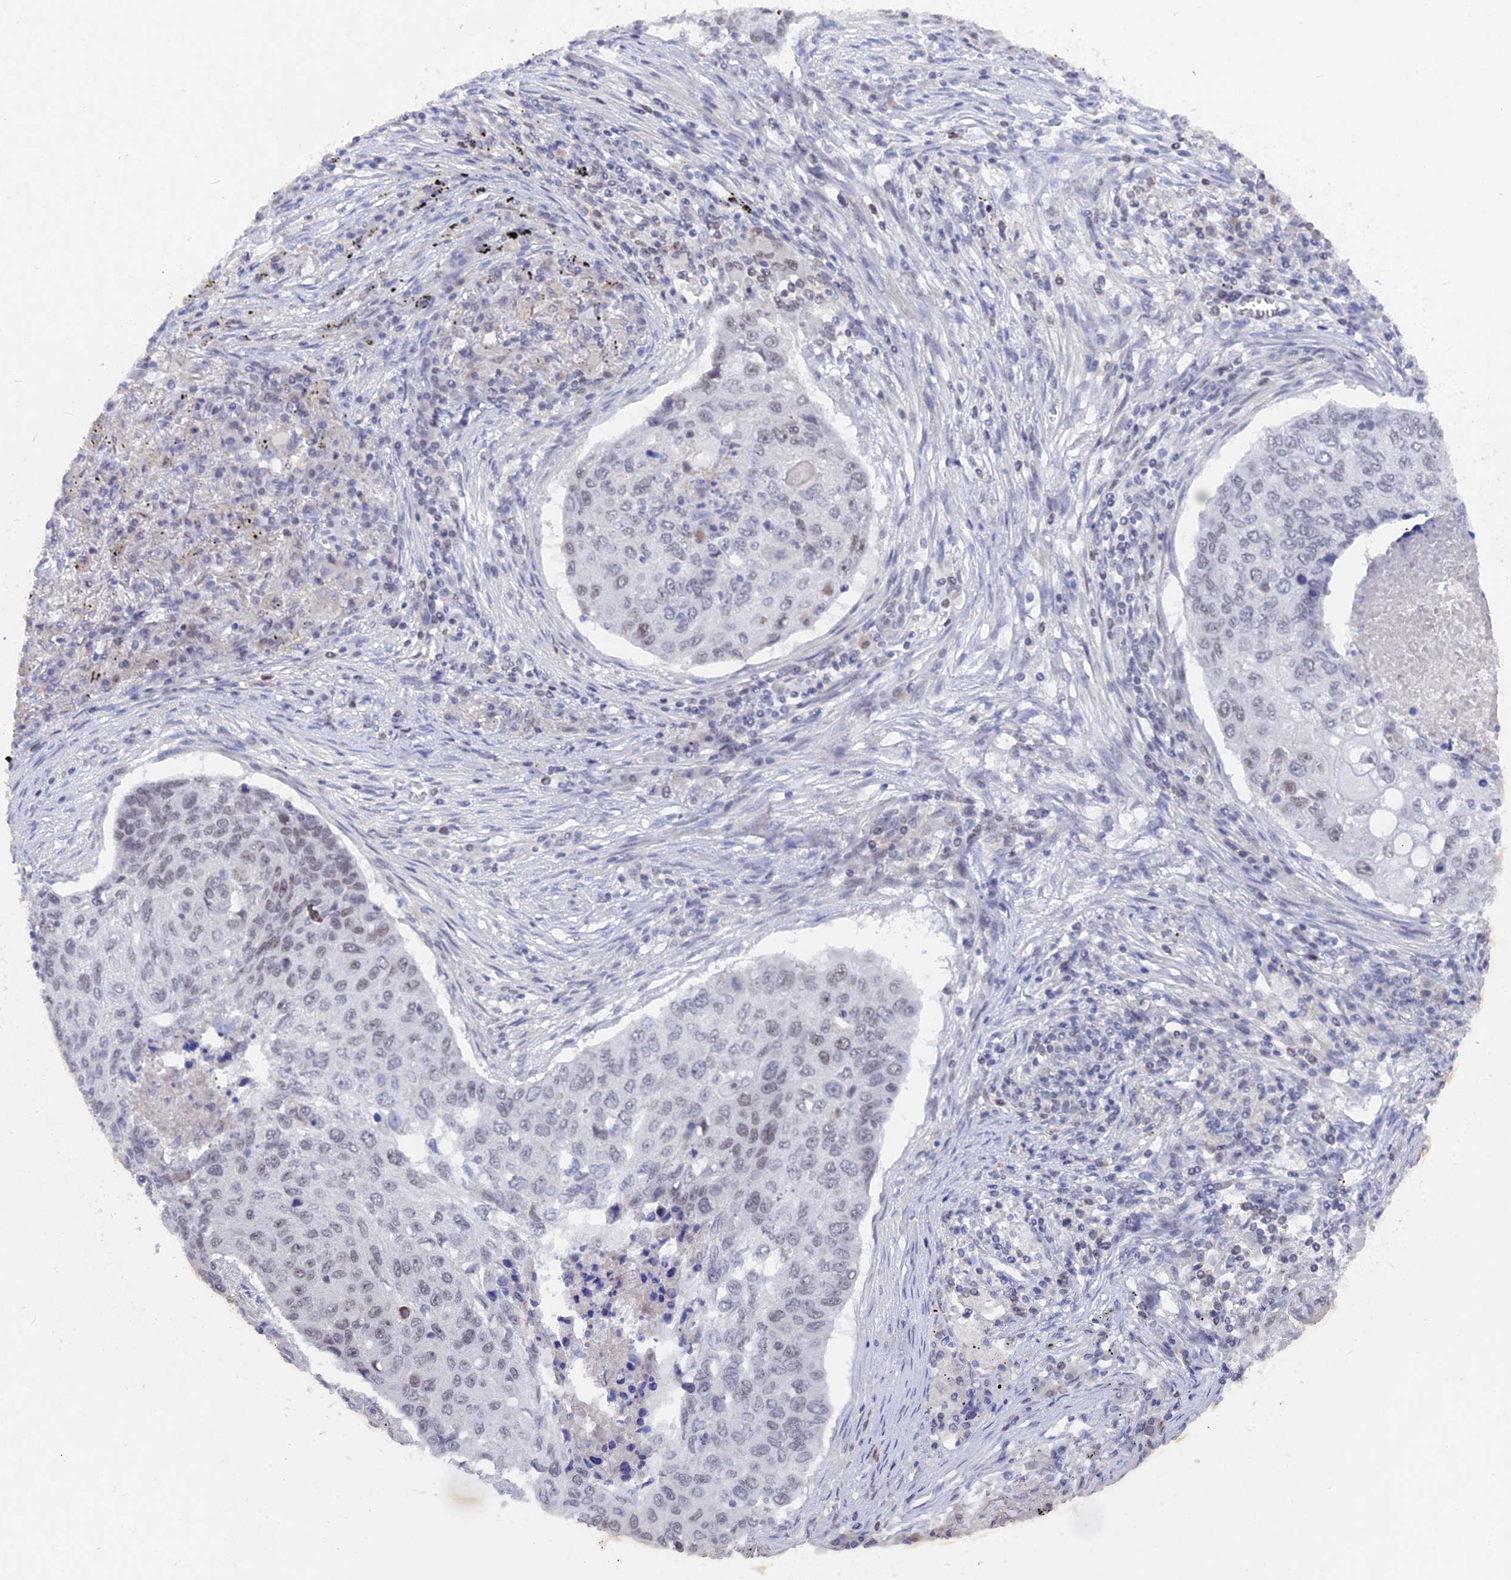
{"staining": {"intensity": "negative", "quantity": "none", "location": "none"}, "tissue": "lung cancer", "cell_type": "Tumor cells", "image_type": "cancer", "snomed": [{"axis": "morphology", "description": "Squamous cell carcinoma, NOS"}, {"axis": "topography", "description": "Lung"}], "caption": "A micrograph of human squamous cell carcinoma (lung) is negative for staining in tumor cells. (Immunohistochemistry, brightfield microscopy, high magnification).", "gene": "BRD2", "patient": {"sex": "female", "age": 63}}